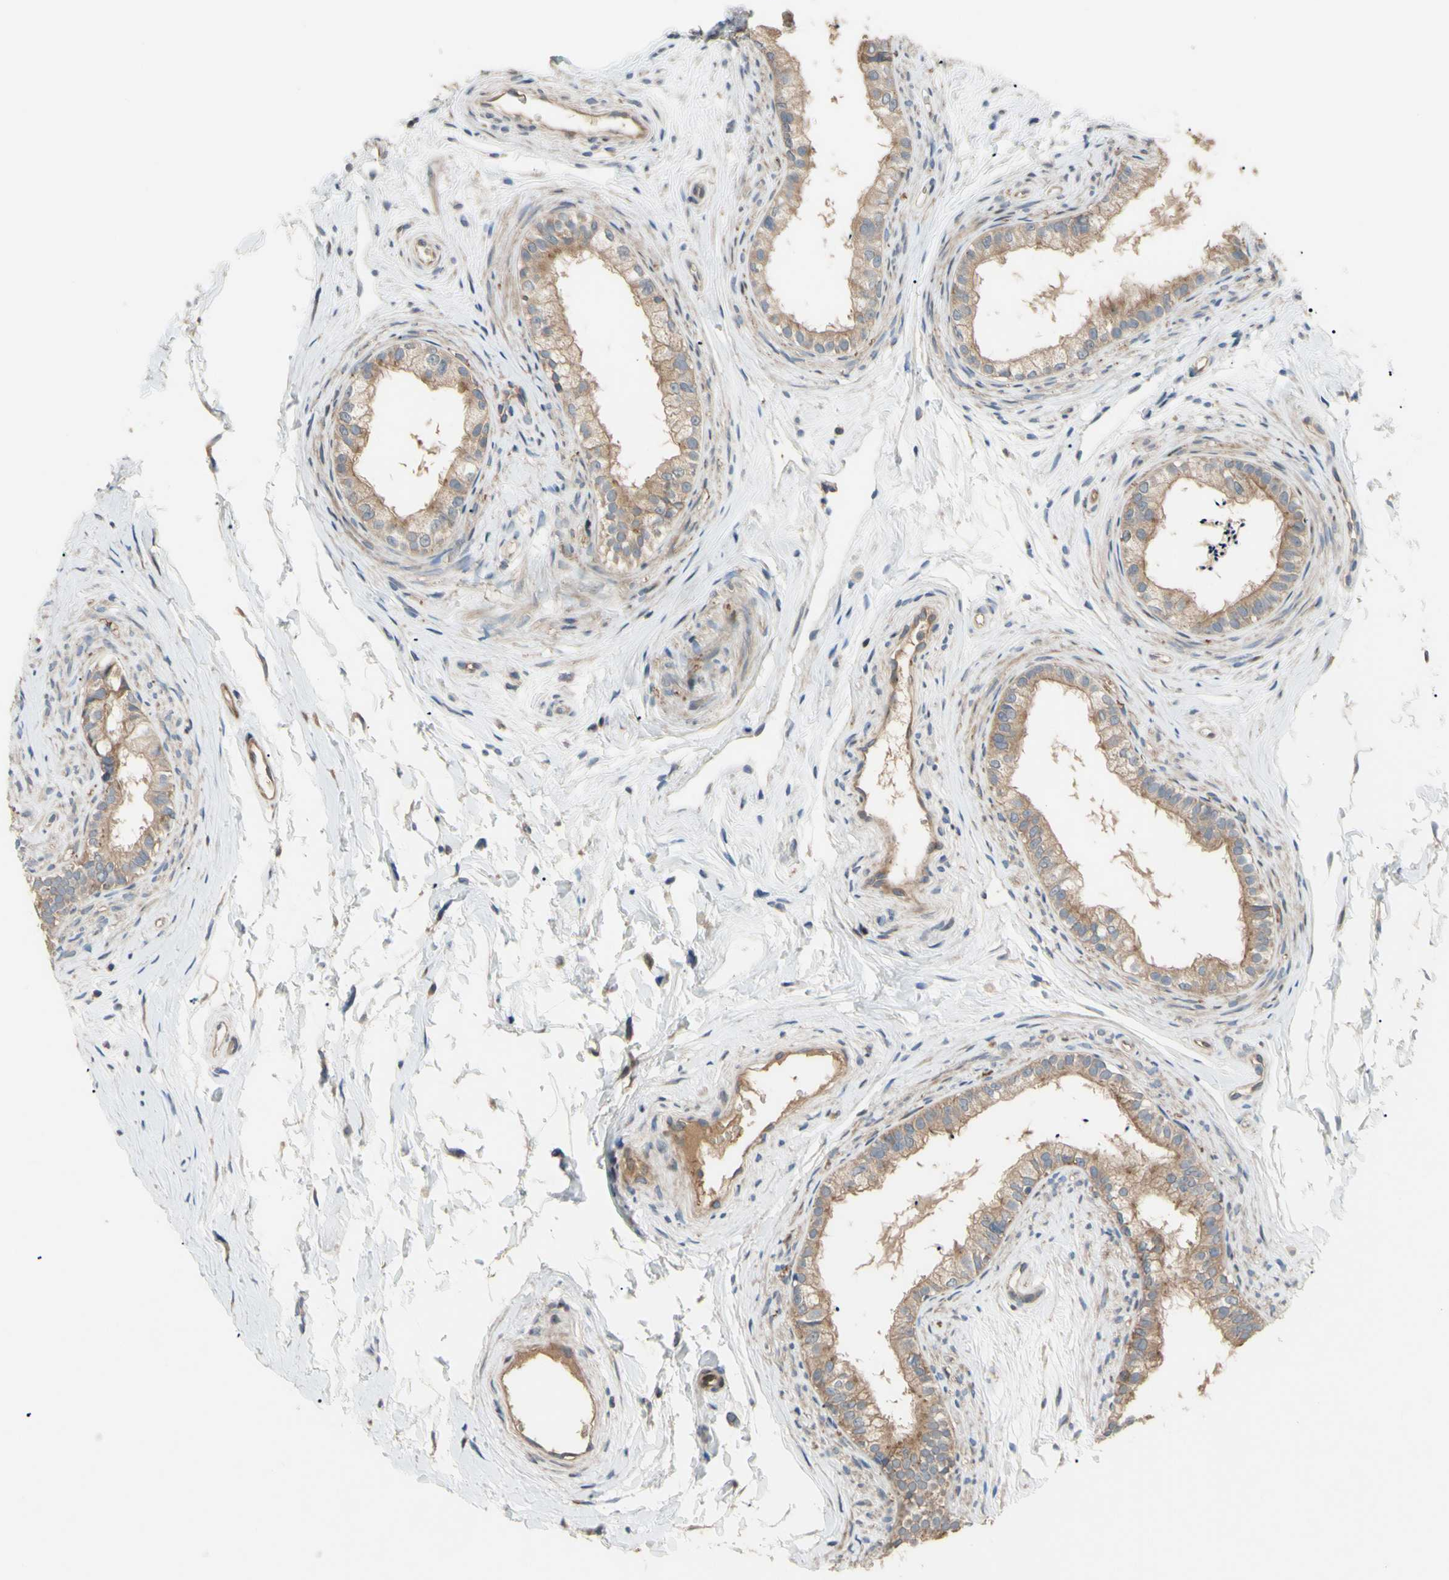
{"staining": {"intensity": "moderate", "quantity": ">75%", "location": "cytoplasmic/membranous"}, "tissue": "epididymis", "cell_type": "Glandular cells", "image_type": "normal", "snomed": [{"axis": "morphology", "description": "Normal tissue, NOS"}, {"axis": "topography", "description": "Epididymis"}], "caption": "Immunohistochemical staining of benign epididymis displays moderate cytoplasmic/membranous protein positivity in approximately >75% of glandular cells. Ihc stains the protein in brown and the nuclei are stained blue.", "gene": "SPTLC1", "patient": {"sex": "male", "age": 56}}